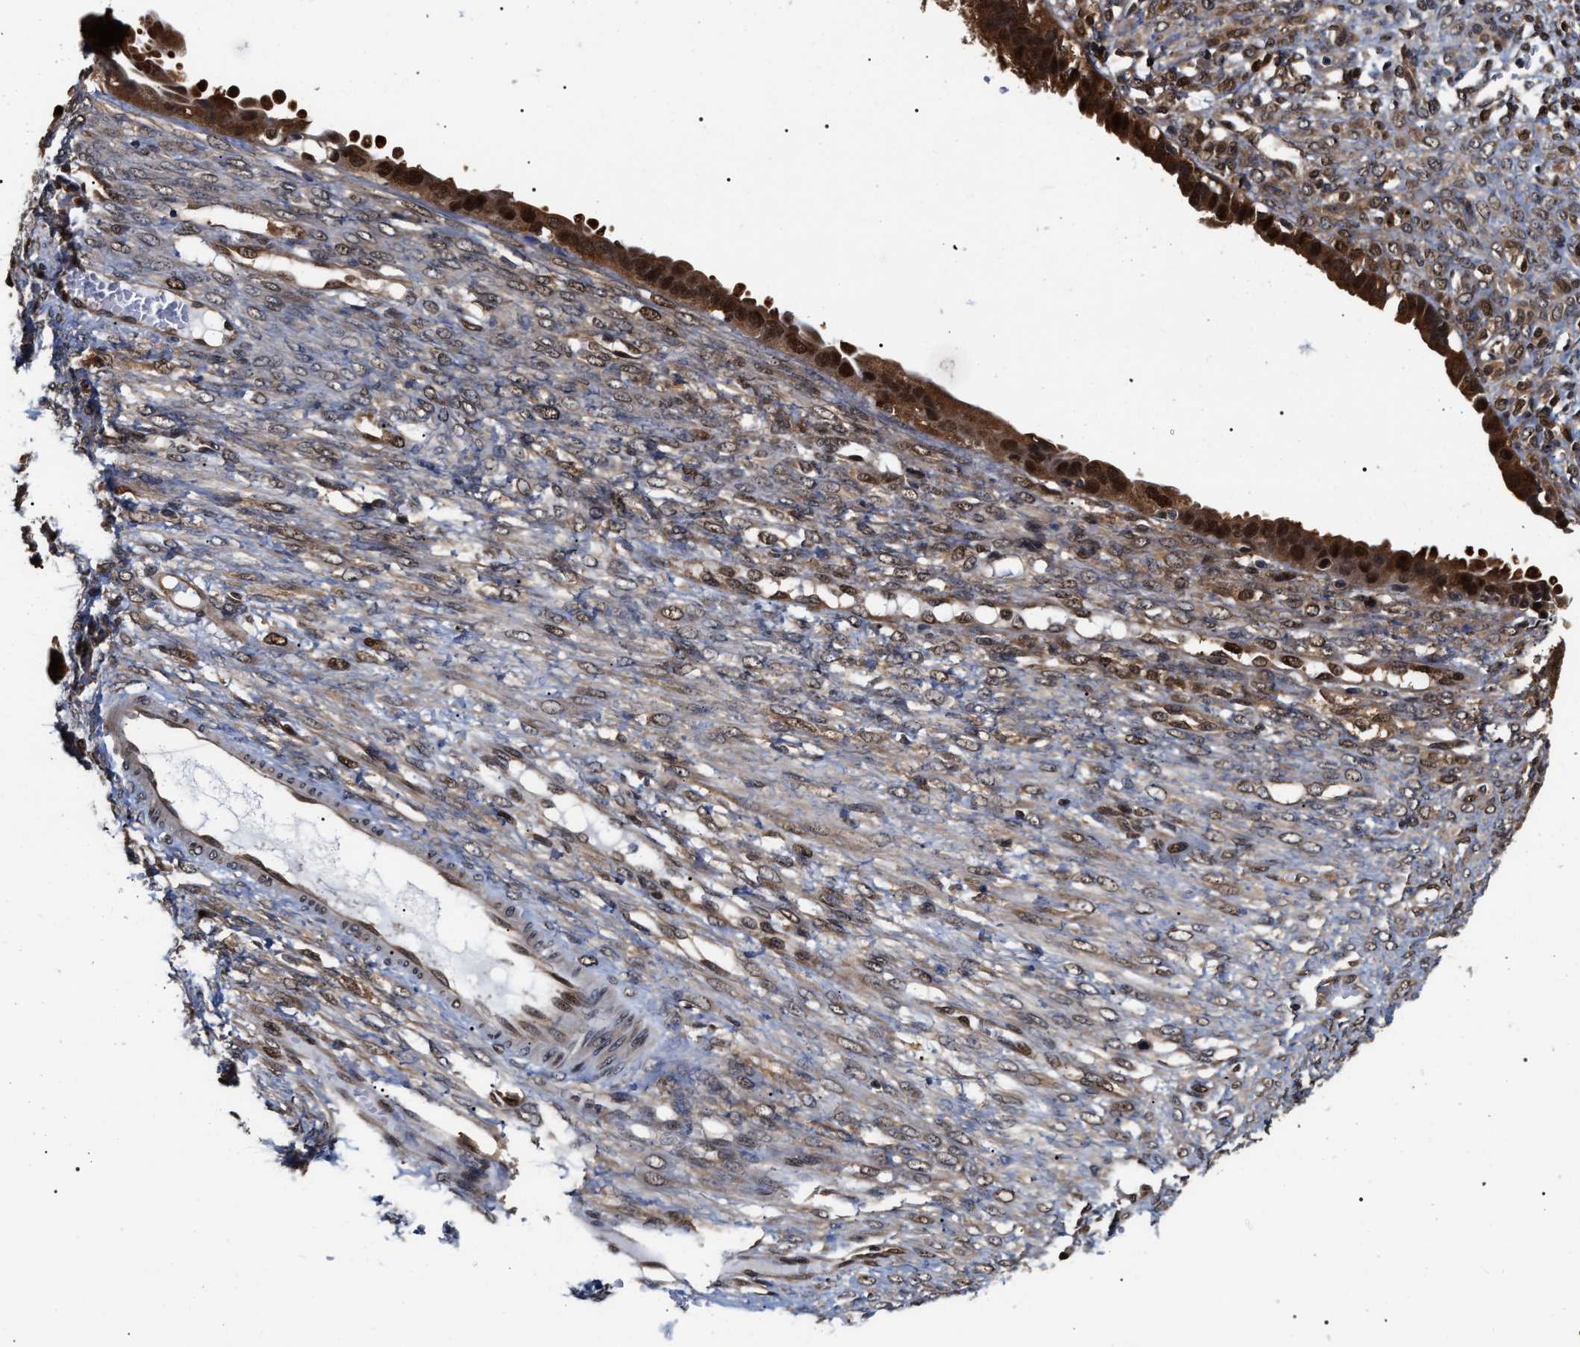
{"staining": {"intensity": "strong", "quantity": ">75%", "location": "cytoplasmic/membranous,nuclear"}, "tissue": "ovarian cancer", "cell_type": "Tumor cells", "image_type": "cancer", "snomed": [{"axis": "morphology", "description": "Cystadenocarcinoma, serous, NOS"}, {"axis": "topography", "description": "Ovary"}], "caption": "Protein analysis of ovarian cancer (serous cystadenocarcinoma) tissue displays strong cytoplasmic/membranous and nuclear positivity in about >75% of tumor cells.", "gene": "BAG6", "patient": {"sex": "female", "age": 58}}